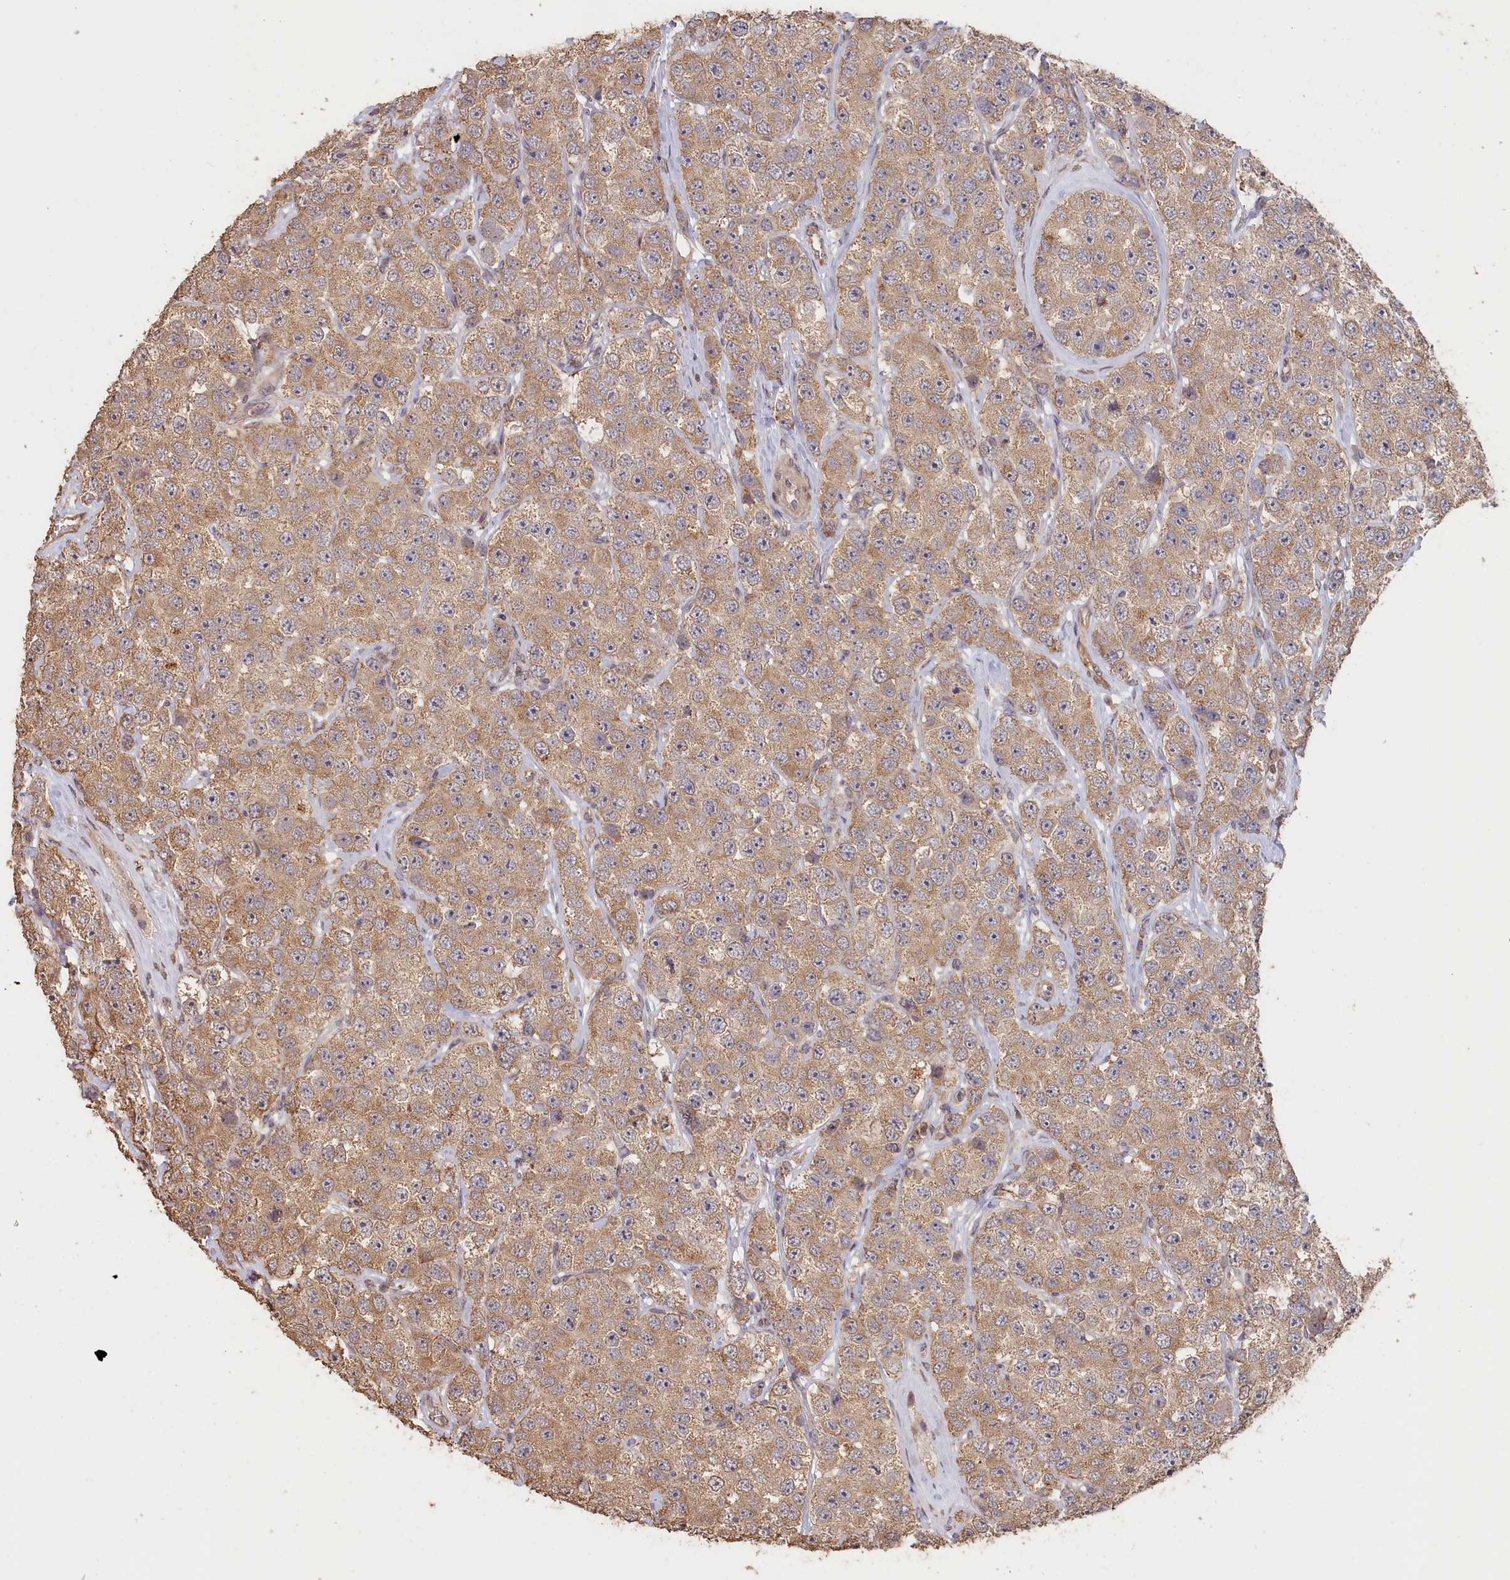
{"staining": {"intensity": "moderate", "quantity": ">75%", "location": "cytoplasmic/membranous"}, "tissue": "testis cancer", "cell_type": "Tumor cells", "image_type": "cancer", "snomed": [{"axis": "morphology", "description": "Seminoma, NOS"}, {"axis": "topography", "description": "Testis"}], "caption": "Approximately >75% of tumor cells in testis seminoma reveal moderate cytoplasmic/membranous protein positivity as visualized by brown immunohistochemical staining.", "gene": "STX16", "patient": {"sex": "male", "age": 28}}